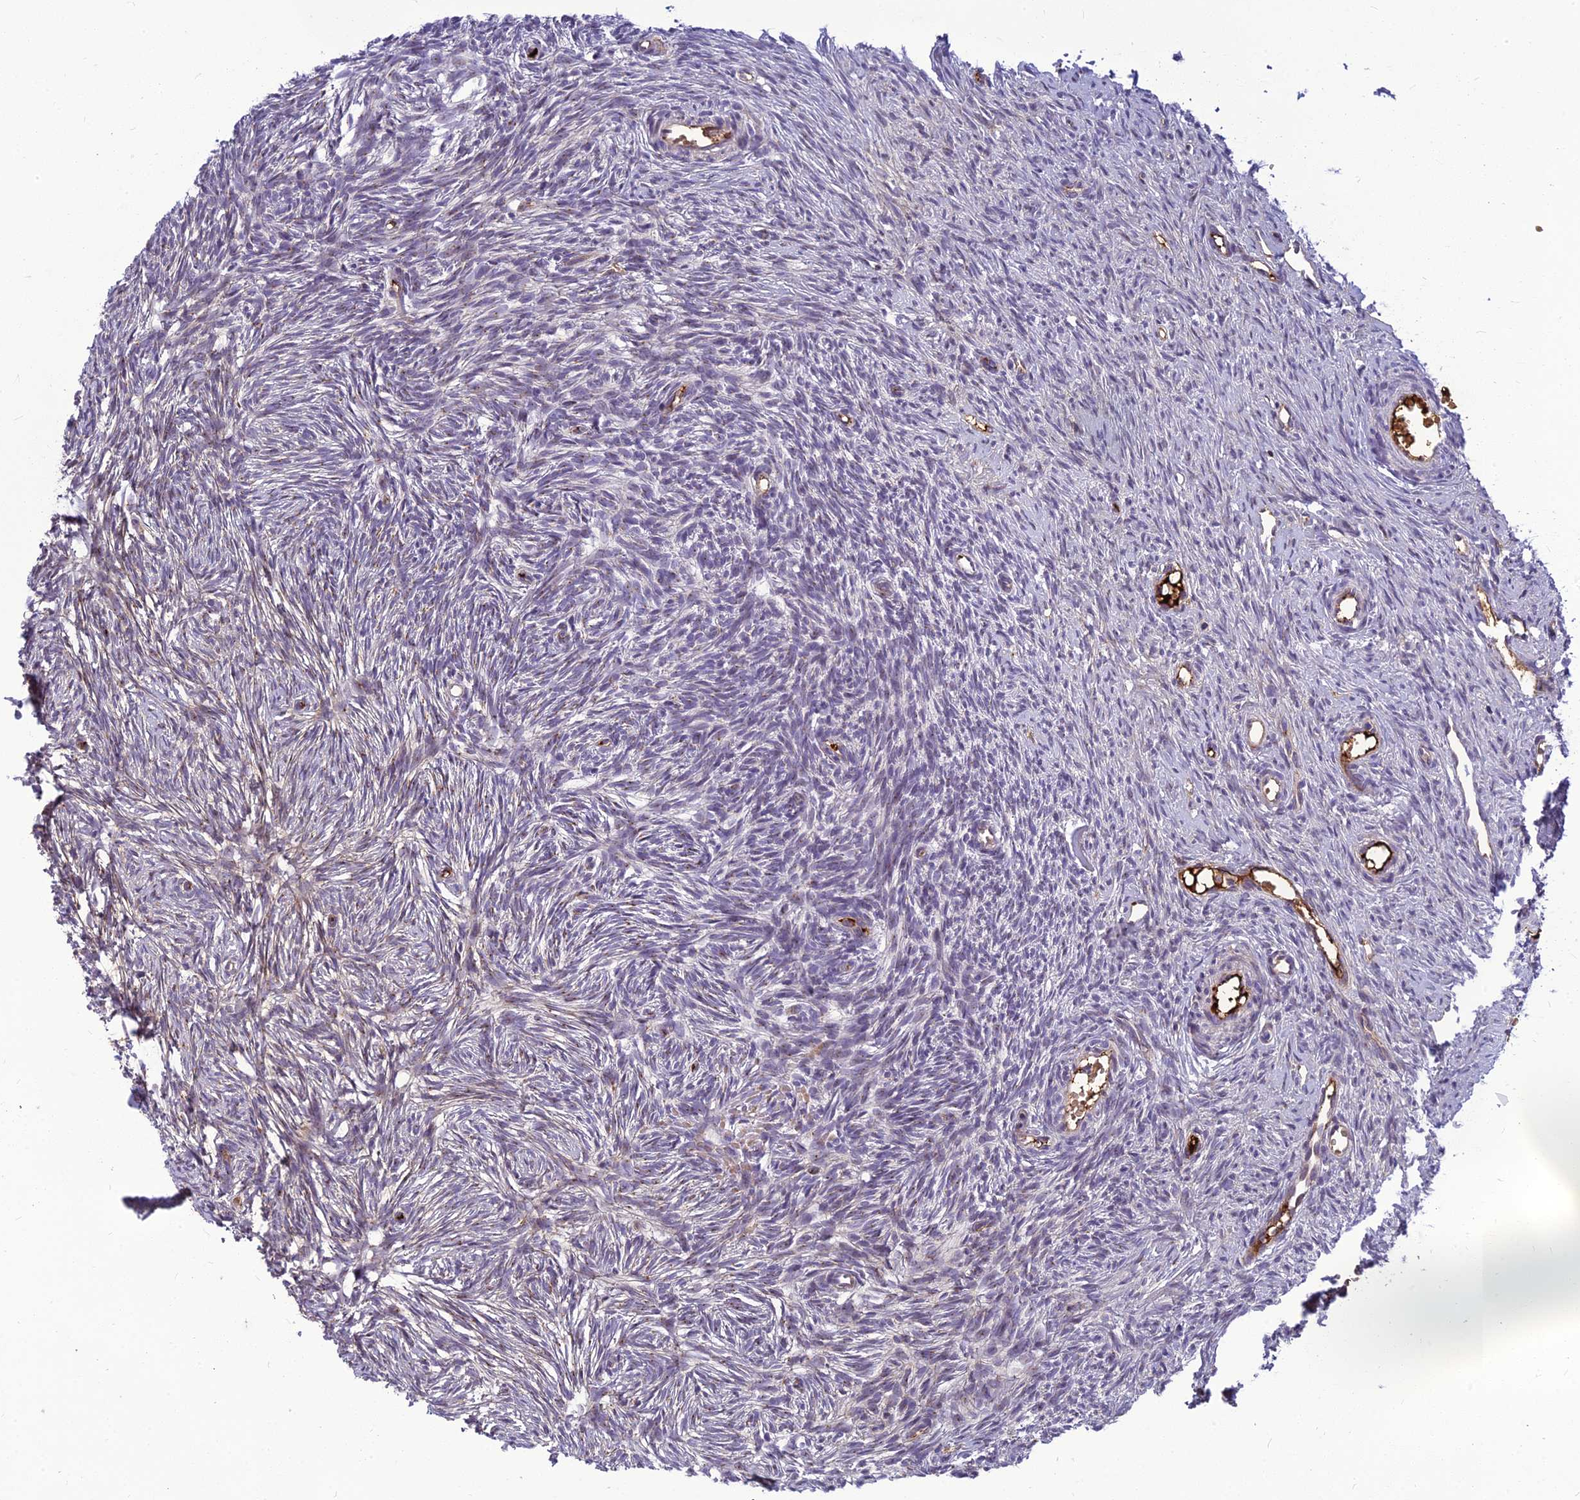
{"staining": {"intensity": "negative", "quantity": "none", "location": "none"}, "tissue": "ovary", "cell_type": "Ovarian stroma cells", "image_type": "normal", "snomed": [{"axis": "morphology", "description": "Normal tissue, NOS"}, {"axis": "topography", "description": "Ovary"}], "caption": "IHC micrograph of normal ovary: human ovary stained with DAB shows no significant protein staining in ovarian stroma cells.", "gene": "CLEC11A", "patient": {"sex": "female", "age": 51}}